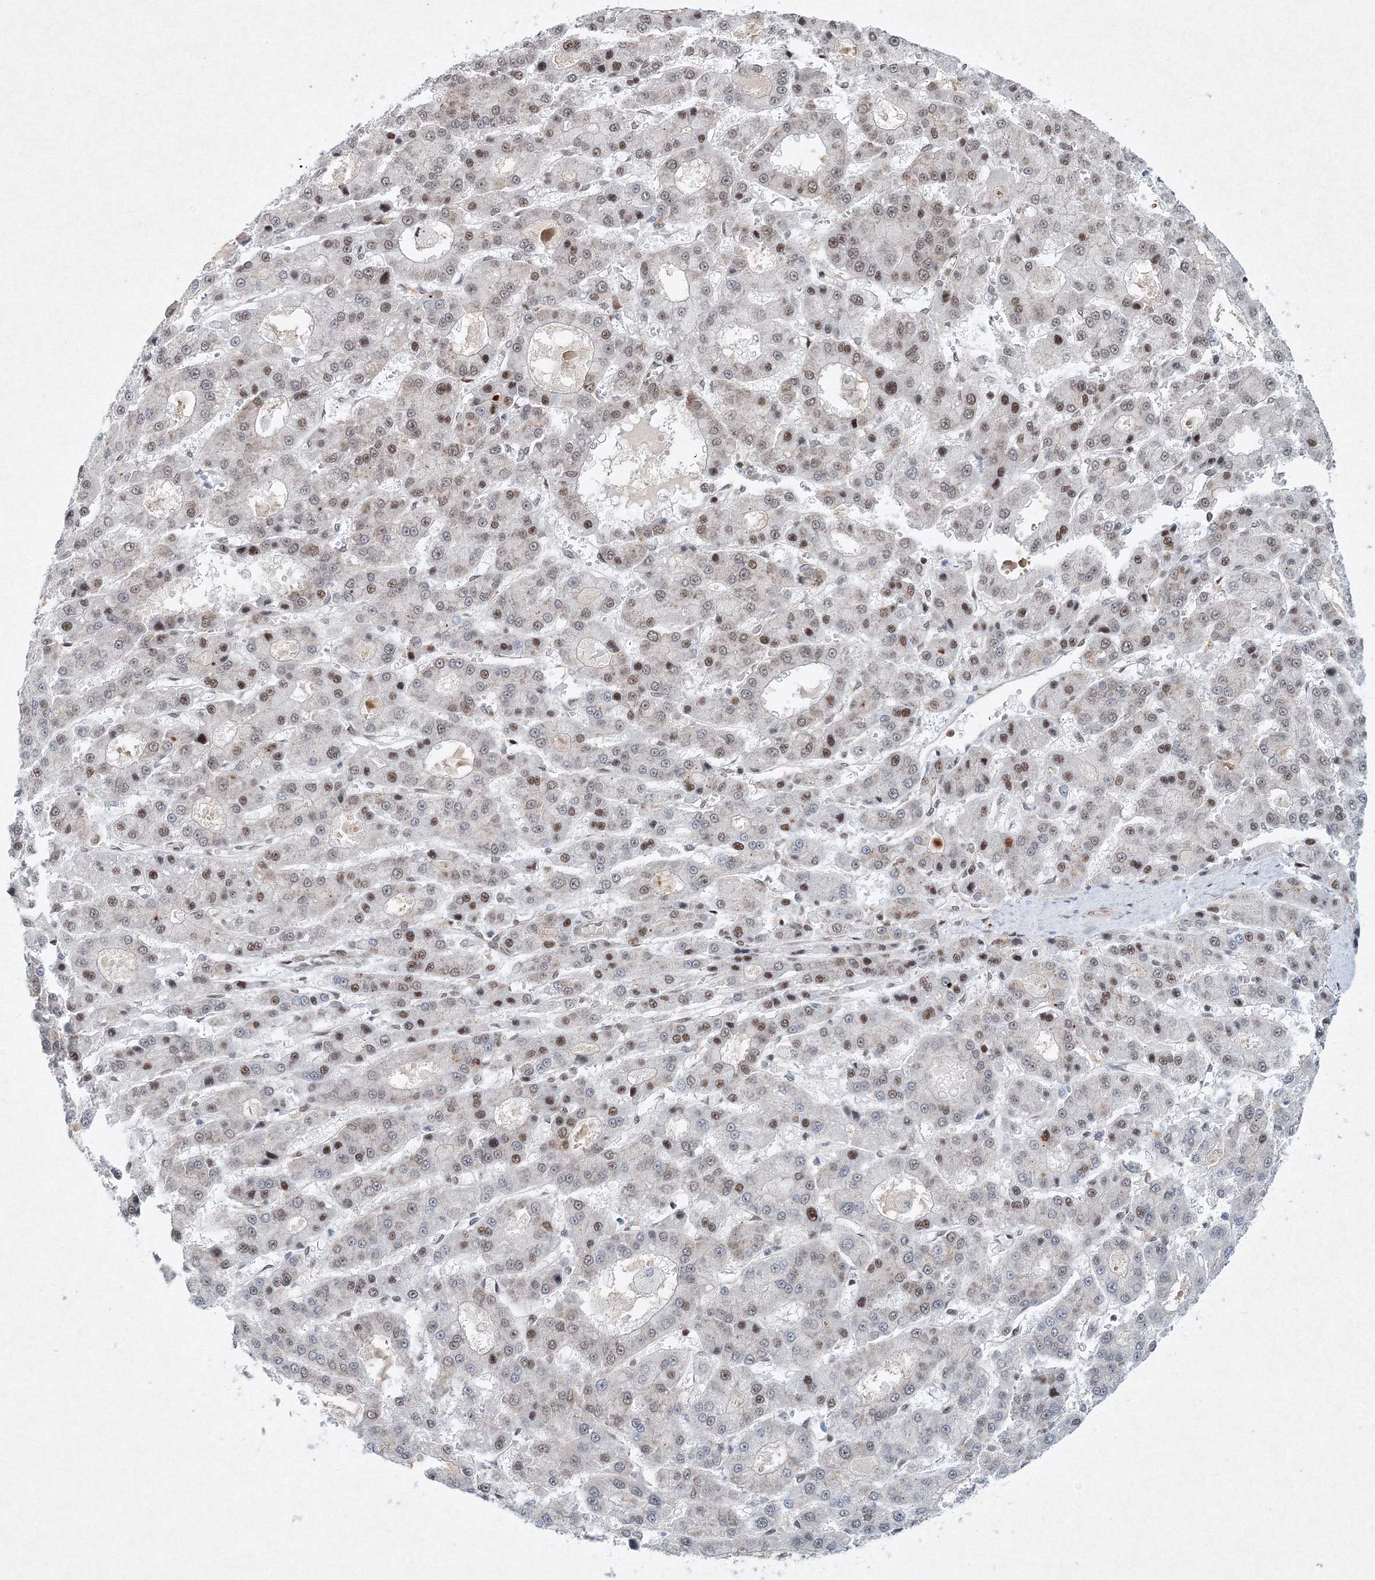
{"staining": {"intensity": "weak", "quantity": "<25%", "location": "nuclear"}, "tissue": "liver cancer", "cell_type": "Tumor cells", "image_type": "cancer", "snomed": [{"axis": "morphology", "description": "Carcinoma, Hepatocellular, NOS"}, {"axis": "topography", "description": "Liver"}], "caption": "Tumor cells show no significant protein expression in liver cancer.", "gene": "SNRPC", "patient": {"sex": "male", "age": 70}}